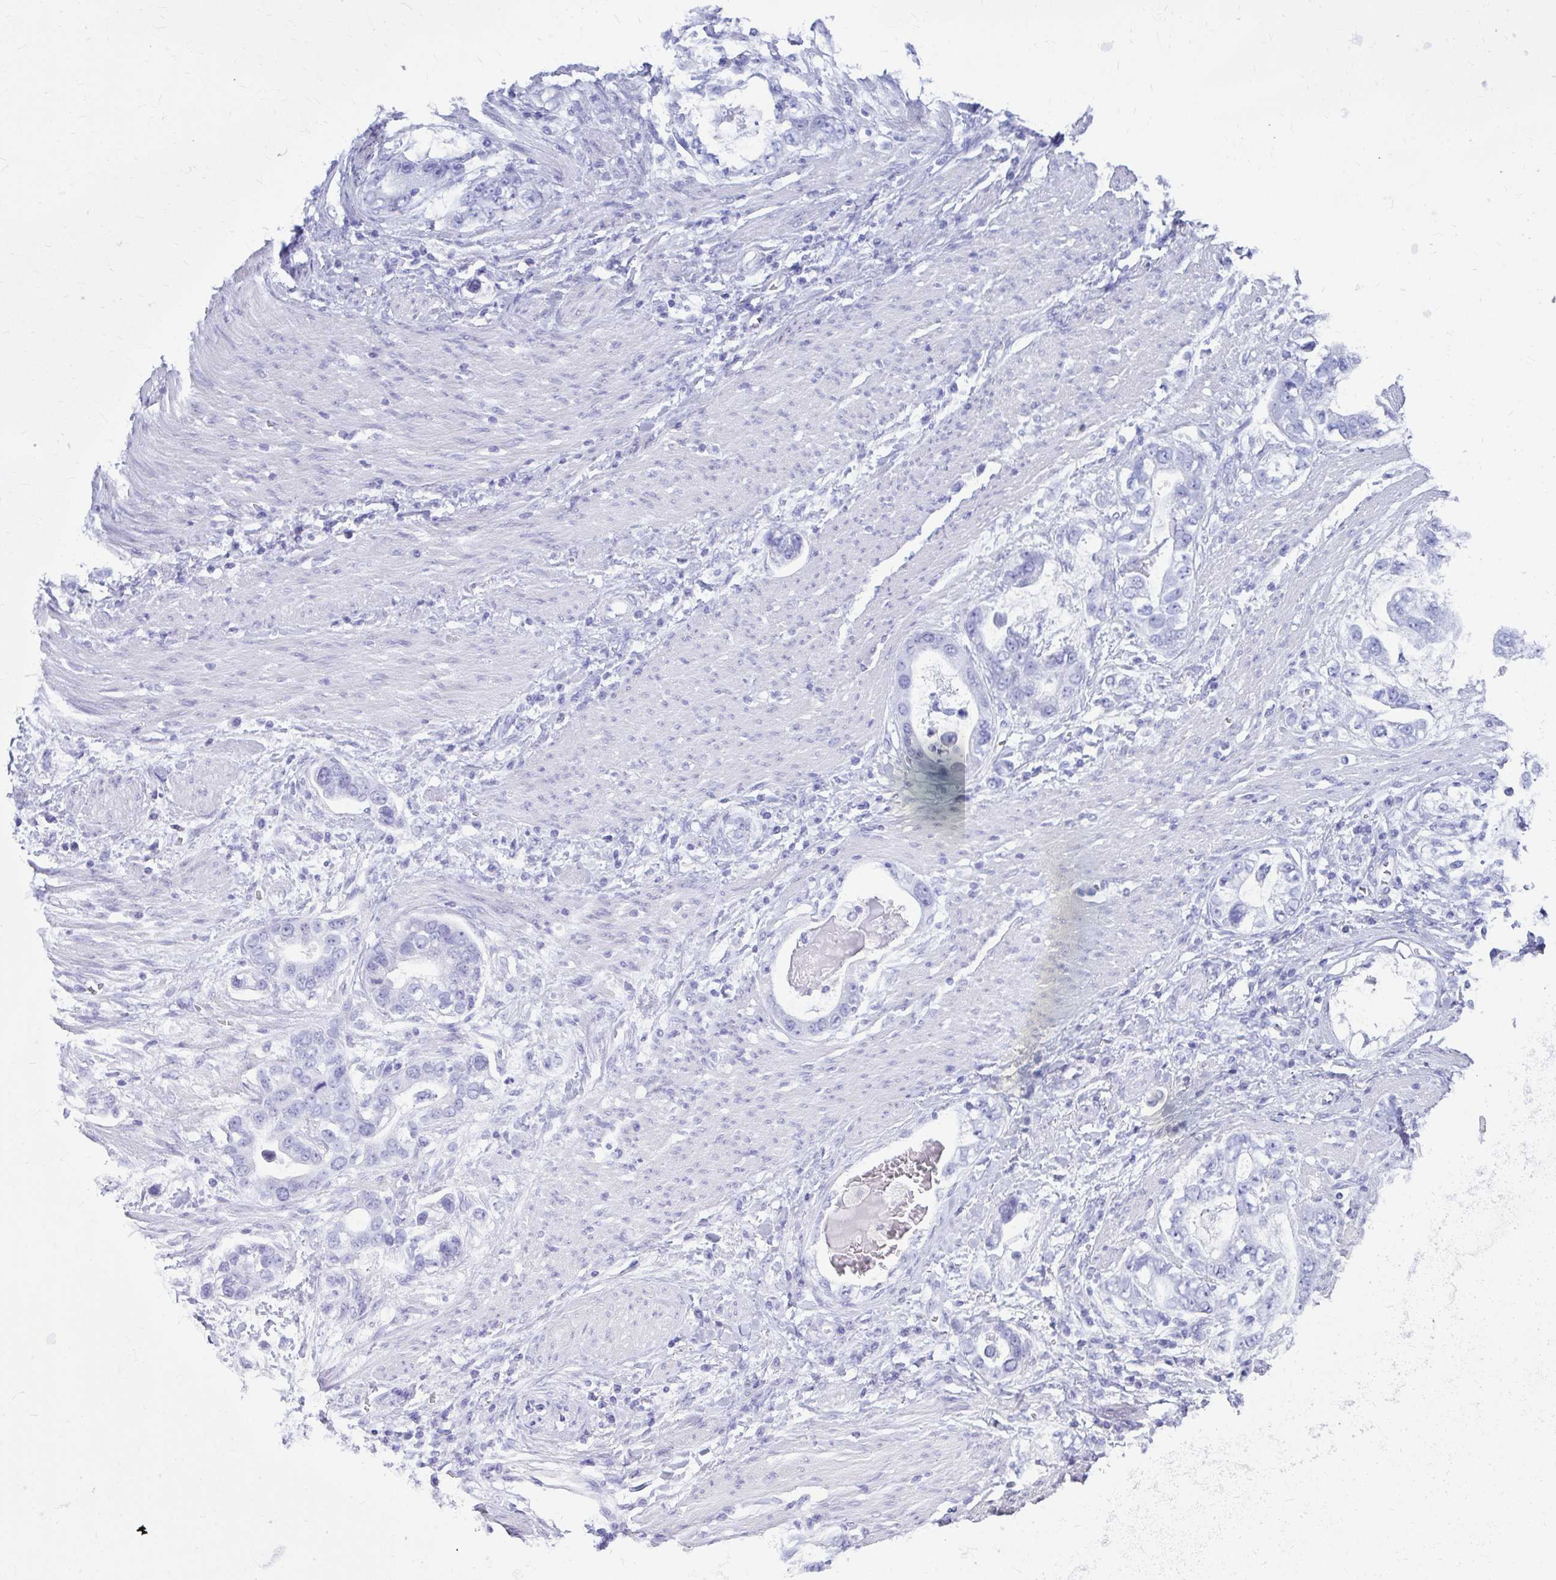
{"staining": {"intensity": "negative", "quantity": "none", "location": "none"}, "tissue": "stomach cancer", "cell_type": "Tumor cells", "image_type": "cancer", "snomed": [{"axis": "morphology", "description": "Adenocarcinoma, NOS"}, {"axis": "topography", "description": "Stomach, upper"}], "caption": "Tumor cells show no significant protein expression in adenocarcinoma (stomach).", "gene": "ATP4B", "patient": {"sex": "male", "age": 69}}